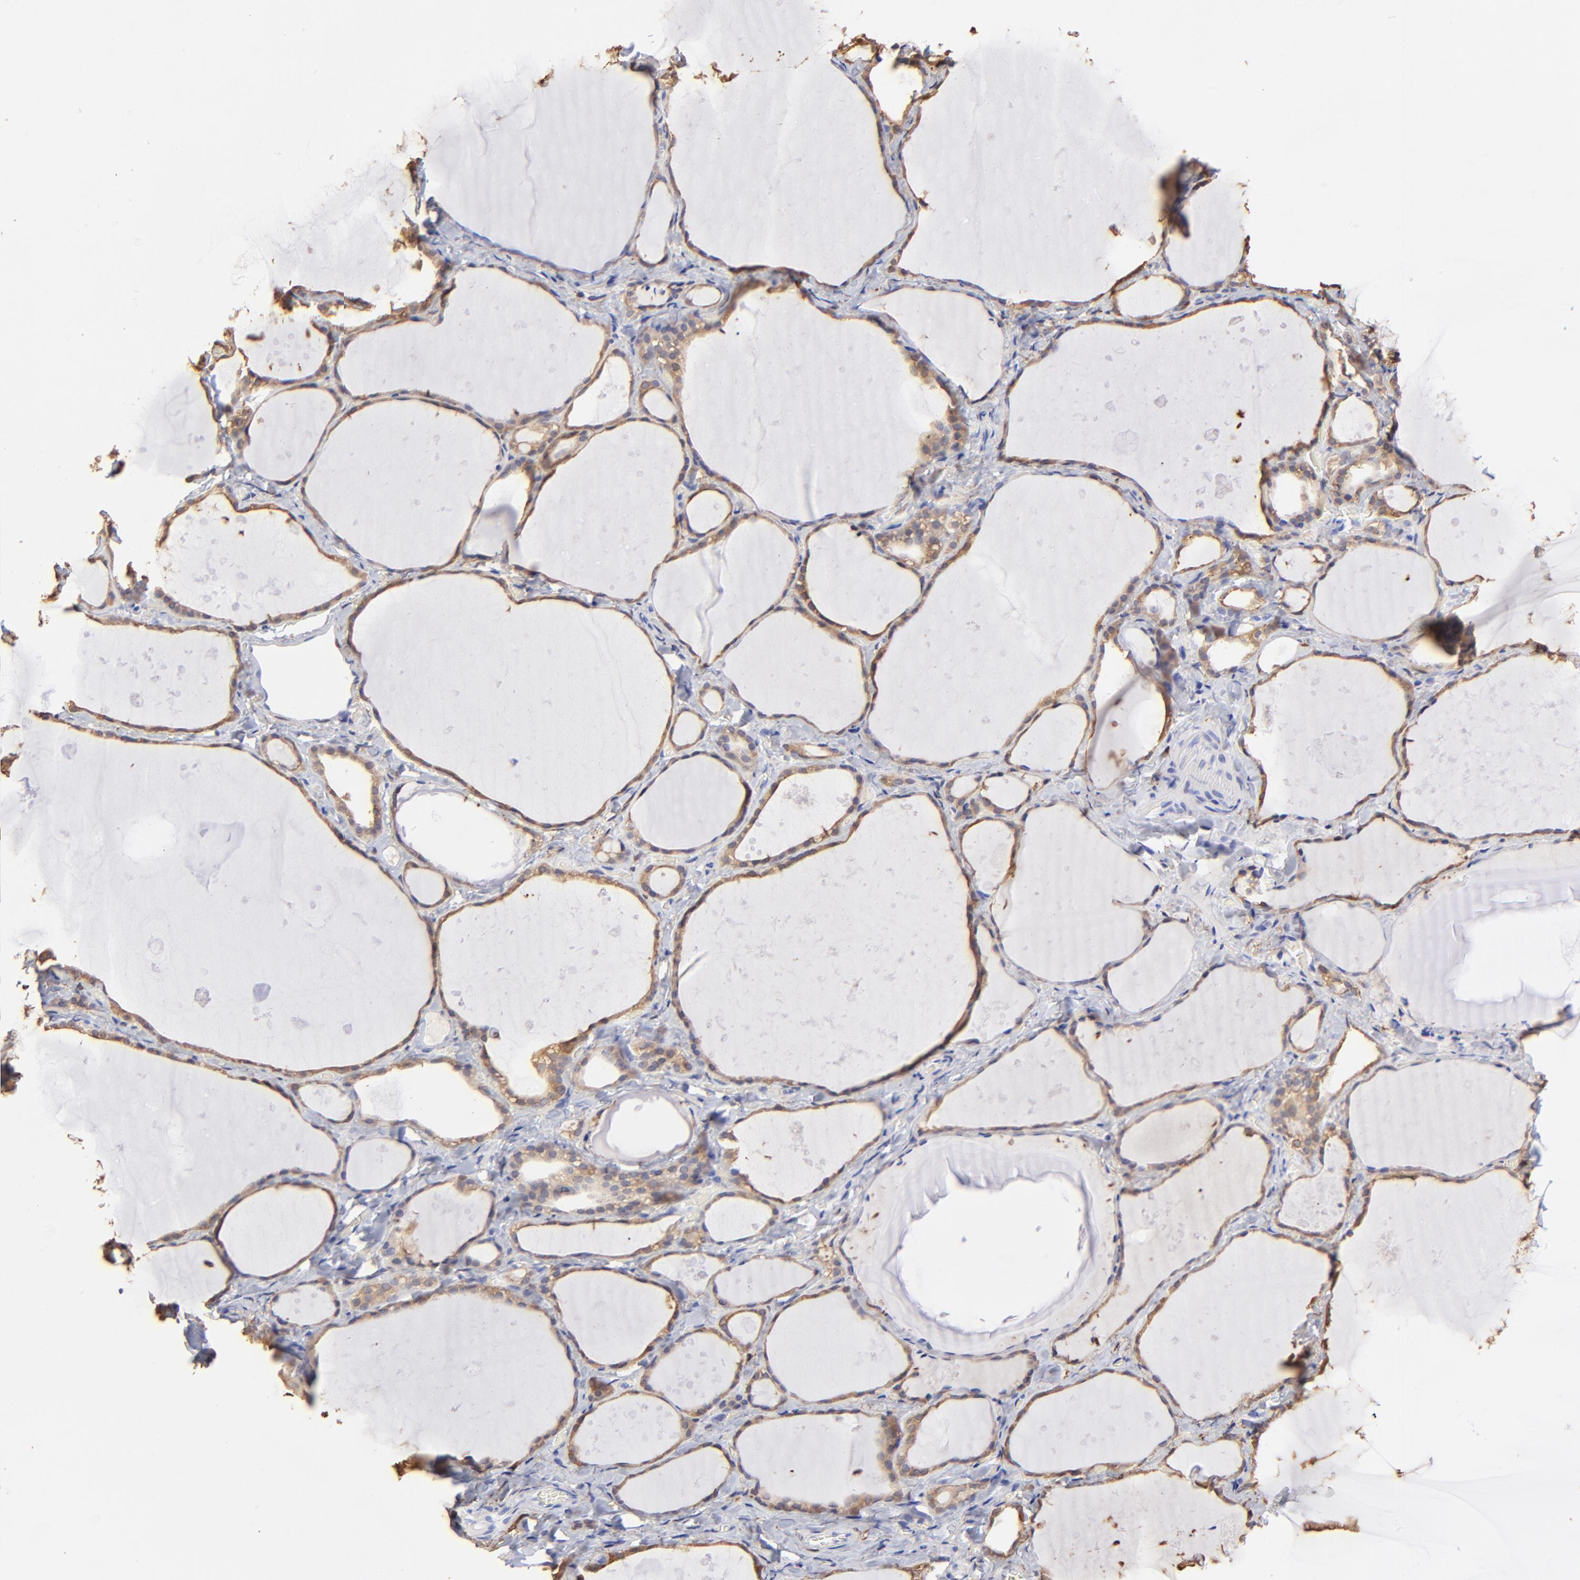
{"staining": {"intensity": "moderate", "quantity": ">75%", "location": "cytoplasmic/membranous"}, "tissue": "thyroid gland", "cell_type": "Glandular cells", "image_type": "normal", "snomed": [{"axis": "morphology", "description": "Normal tissue, NOS"}, {"axis": "topography", "description": "Thyroid gland"}], "caption": "Approximately >75% of glandular cells in benign human thyroid gland reveal moderate cytoplasmic/membranous protein positivity as visualized by brown immunohistochemical staining.", "gene": "ALDH1A1", "patient": {"sex": "female", "age": 75}}